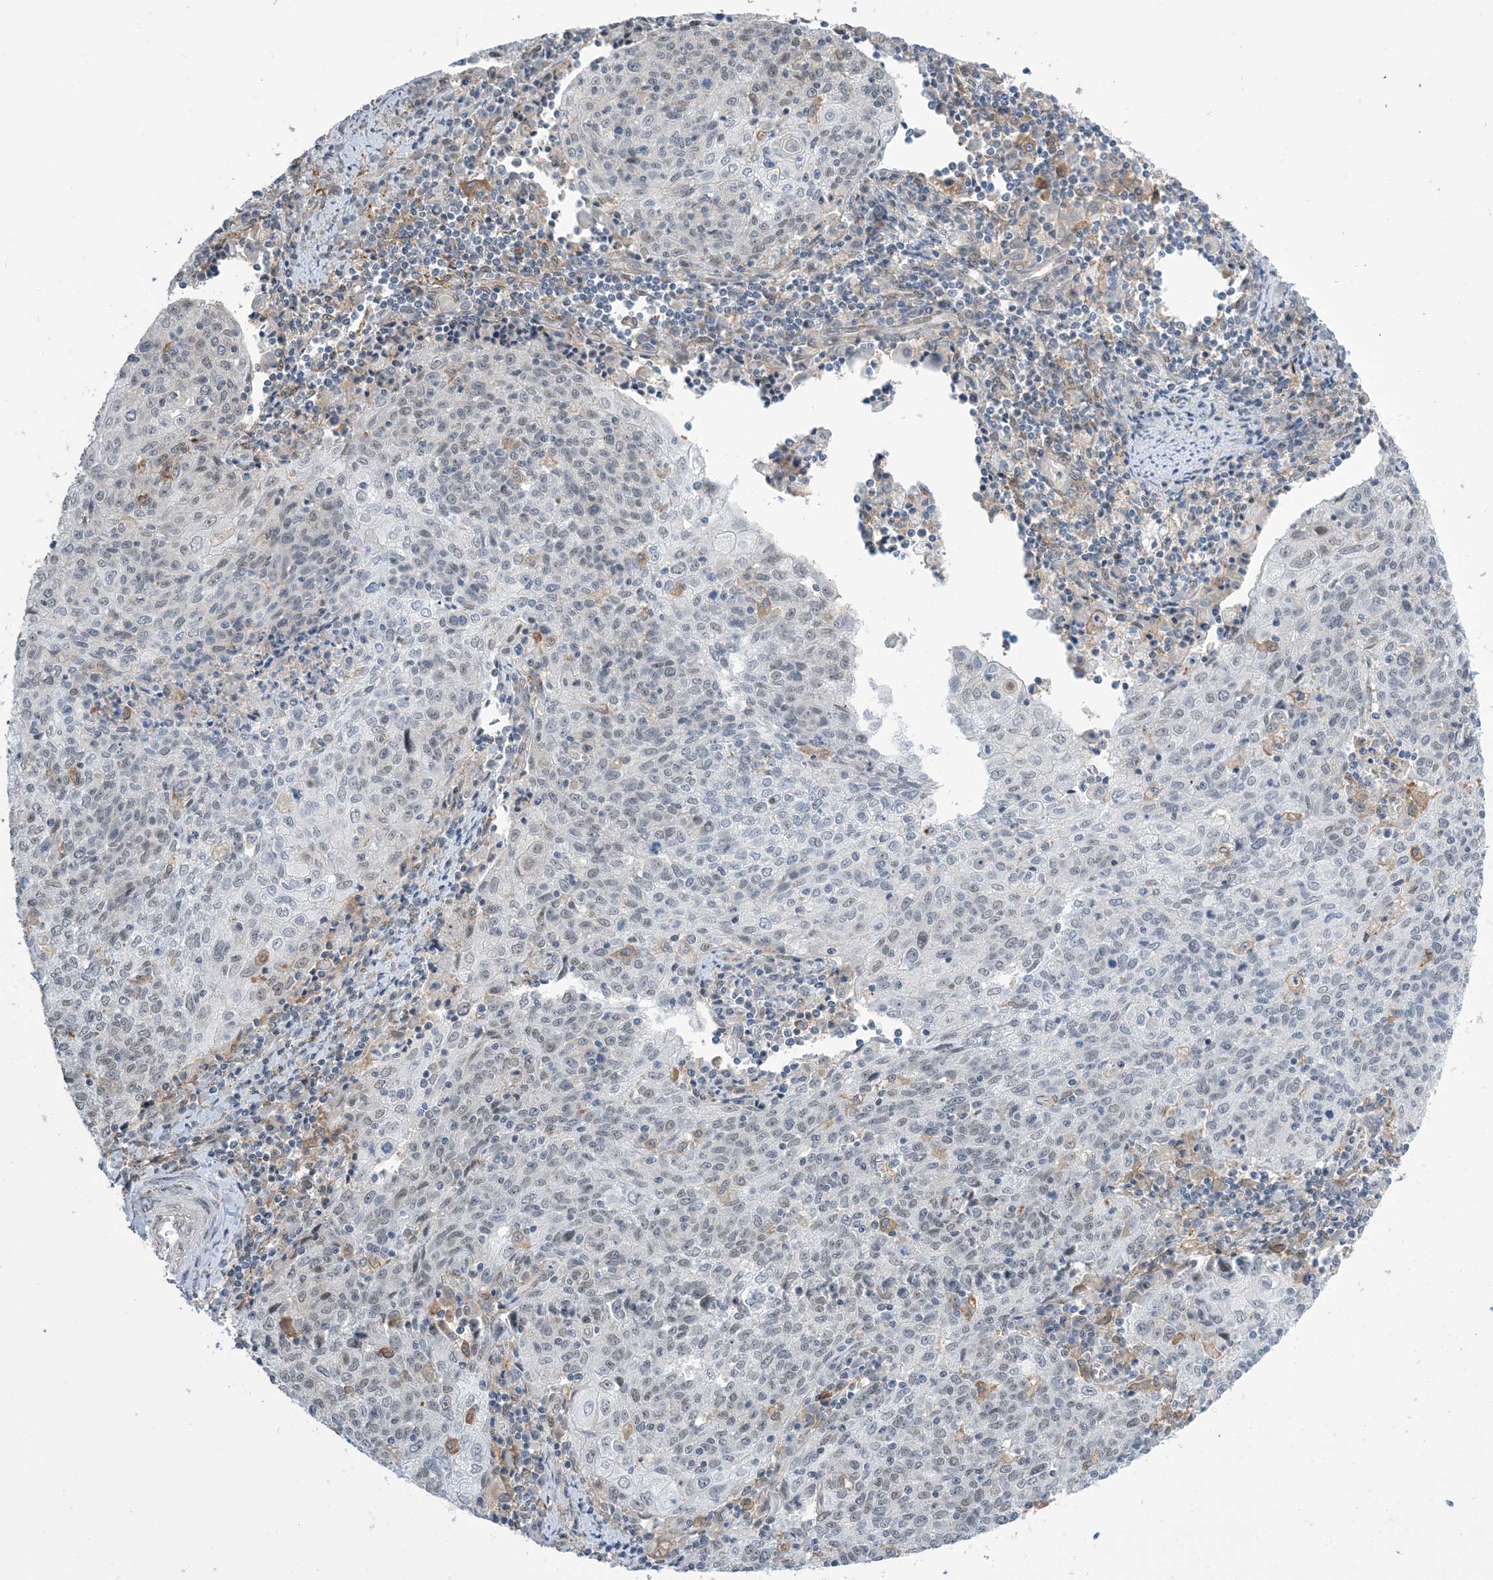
{"staining": {"intensity": "negative", "quantity": "none", "location": "none"}, "tissue": "cervical cancer", "cell_type": "Tumor cells", "image_type": "cancer", "snomed": [{"axis": "morphology", "description": "Squamous cell carcinoma, NOS"}, {"axis": "topography", "description": "Cervix"}], "caption": "An image of human cervical cancer (squamous cell carcinoma) is negative for staining in tumor cells.", "gene": "ZNF8", "patient": {"sex": "female", "age": 48}}